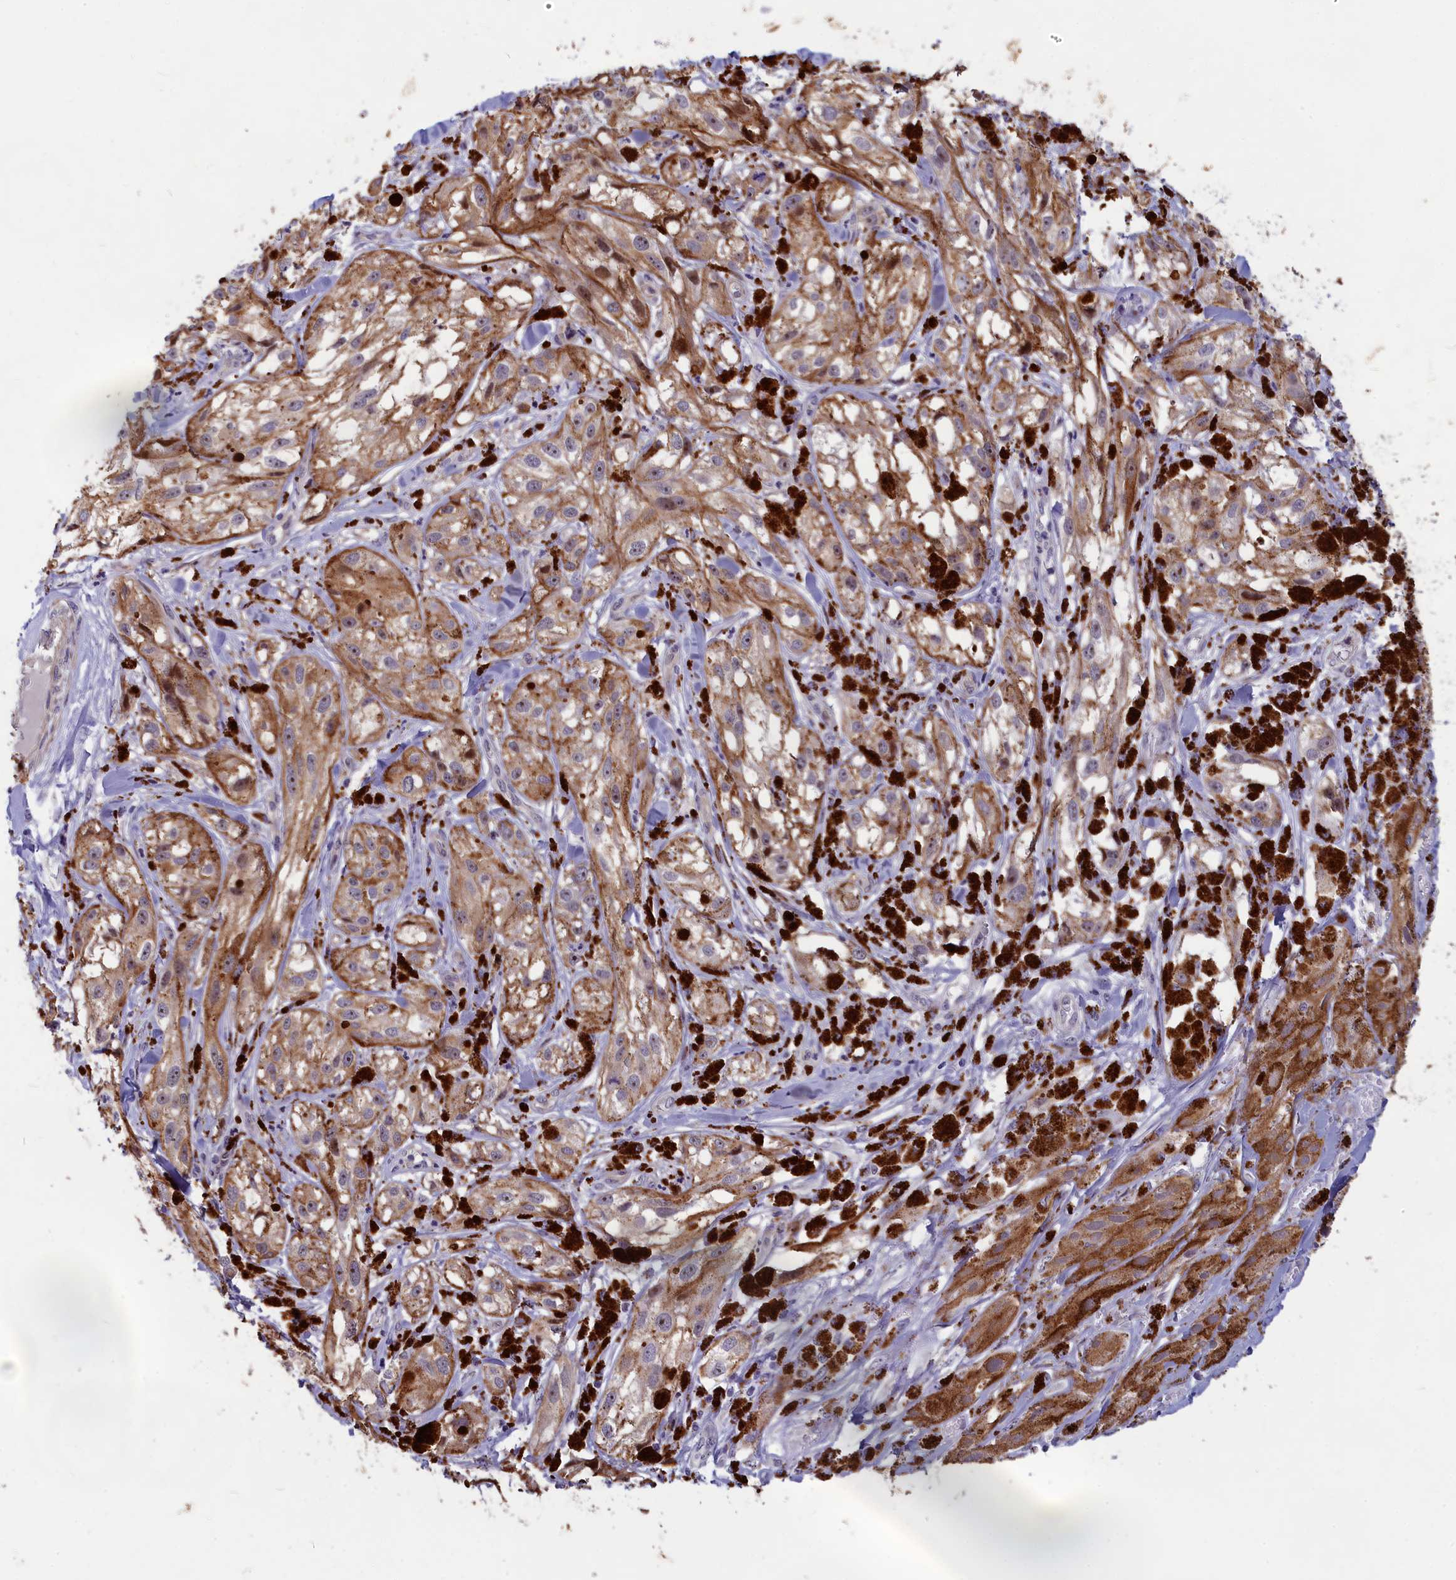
{"staining": {"intensity": "moderate", "quantity": ">75%", "location": "cytoplasmic/membranous"}, "tissue": "melanoma", "cell_type": "Tumor cells", "image_type": "cancer", "snomed": [{"axis": "morphology", "description": "Malignant melanoma, NOS"}, {"axis": "topography", "description": "Skin"}], "caption": "Immunohistochemical staining of malignant melanoma exhibits moderate cytoplasmic/membranous protein positivity in about >75% of tumor cells.", "gene": "ANKRD34B", "patient": {"sex": "male", "age": 88}}